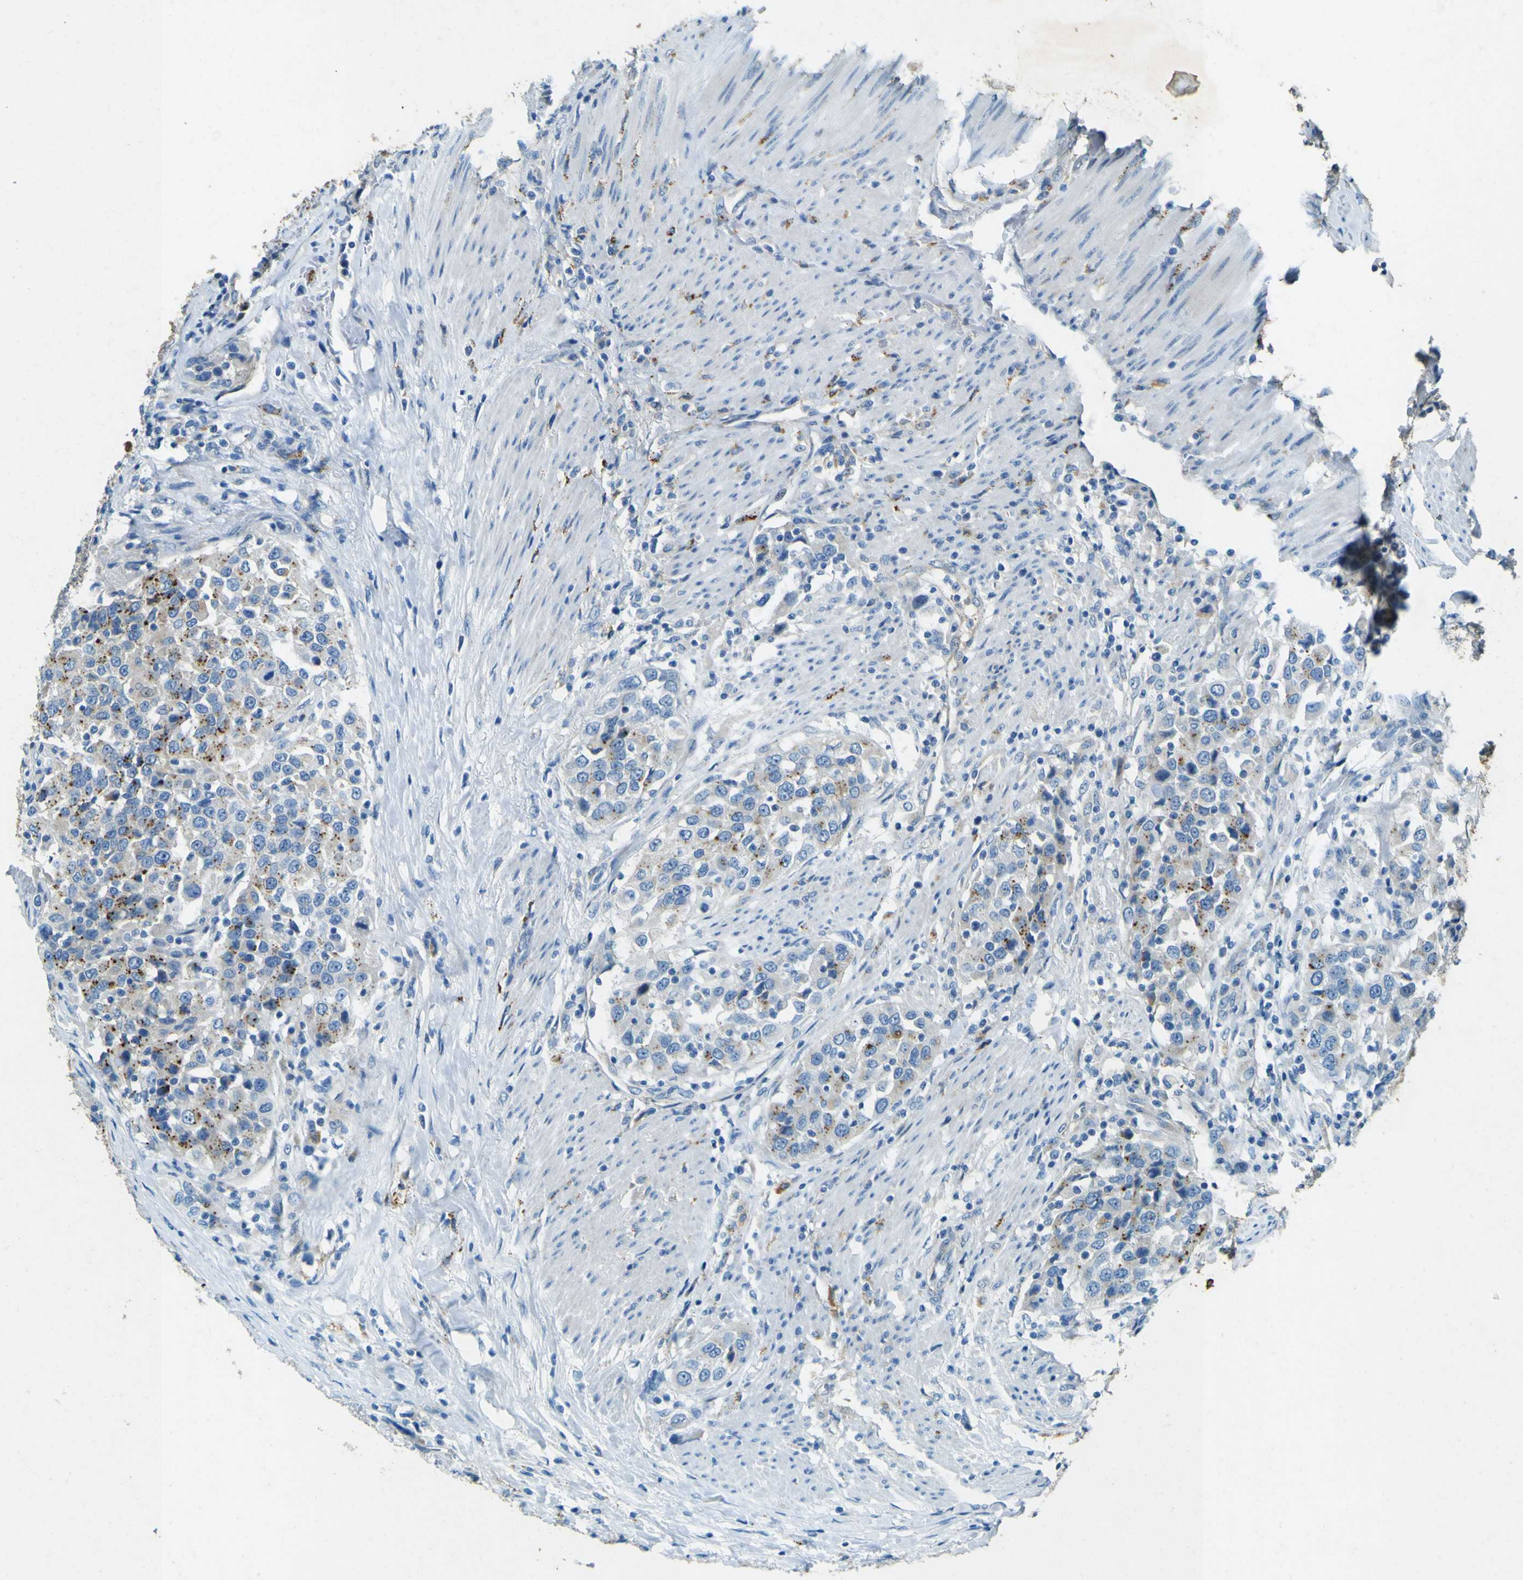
{"staining": {"intensity": "strong", "quantity": "<25%", "location": "cytoplasmic/membranous"}, "tissue": "urothelial cancer", "cell_type": "Tumor cells", "image_type": "cancer", "snomed": [{"axis": "morphology", "description": "Urothelial carcinoma, High grade"}, {"axis": "topography", "description": "Urinary bladder"}], "caption": "Urothelial cancer tissue demonstrates strong cytoplasmic/membranous staining in about <25% of tumor cells, visualized by immunohistochemistry.", "gene": "PDE9A", "patient": {"sex": "female", "age": 80}}